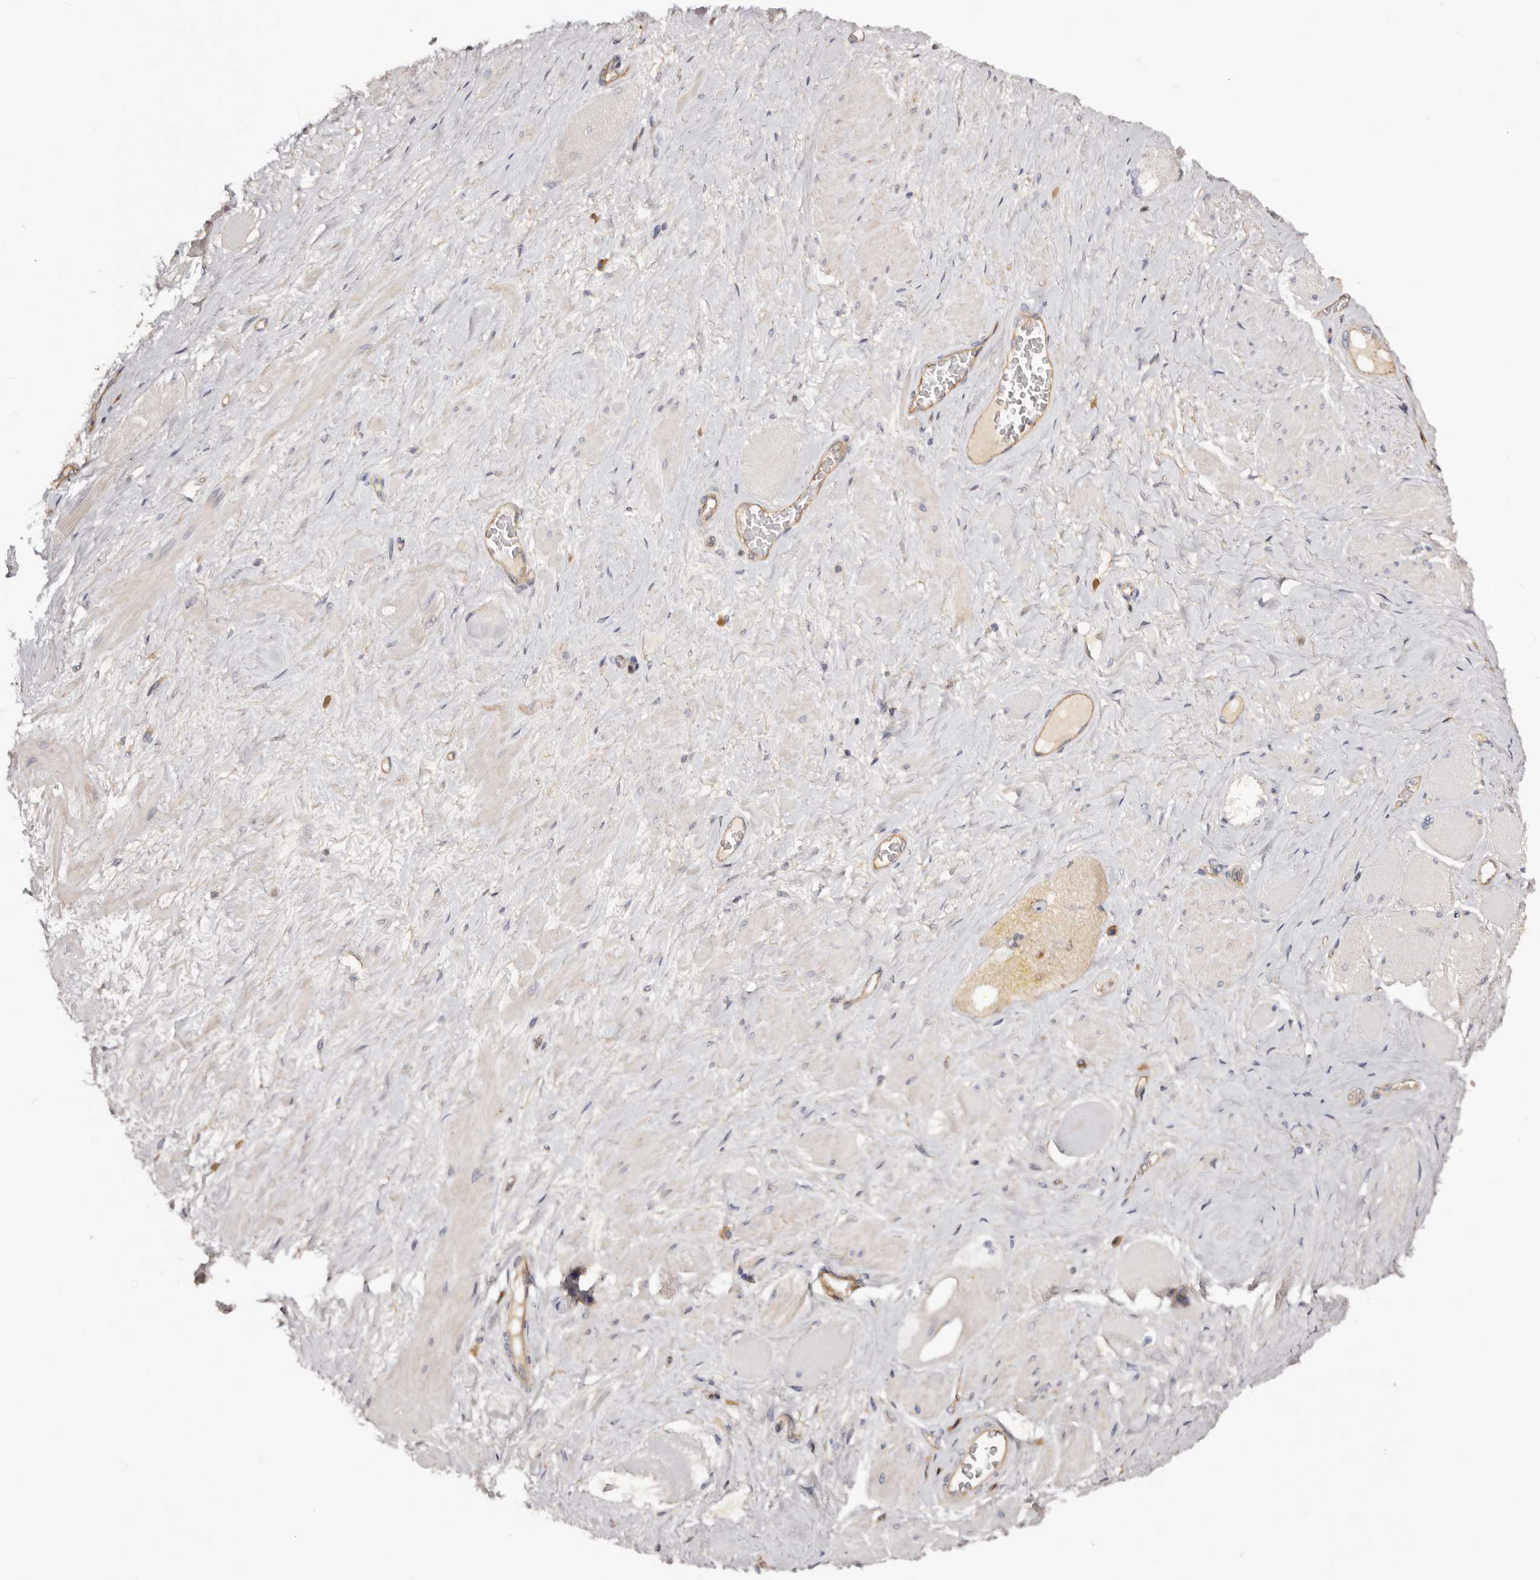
{"staining": {"intensity": "moderate", "quantity": "25%-75%", "location": "cytoplasmic/membranous"}, "tissue": "adipose tissue", "cell_type": "Adipocytes", "image_type": "normal", "snomed": [{"axis": "morphology", "description": "Normal tissue, NOS"}, {"axis": "morphology", "description": "Adenocarcinoma, Low grade"}, {"axis": "topography", "description": "Prostate"}, {"axis": "topography", "description": "Peripheral nerve tissue"}], "caption": "Protein staining shows moderate cytoplasmic/membranous expression in about 25%-75% of adipocytes in unremarkable adipose tissue.", "gene": "DMRT2", "patient": {"sex": "male", "age": 63}}